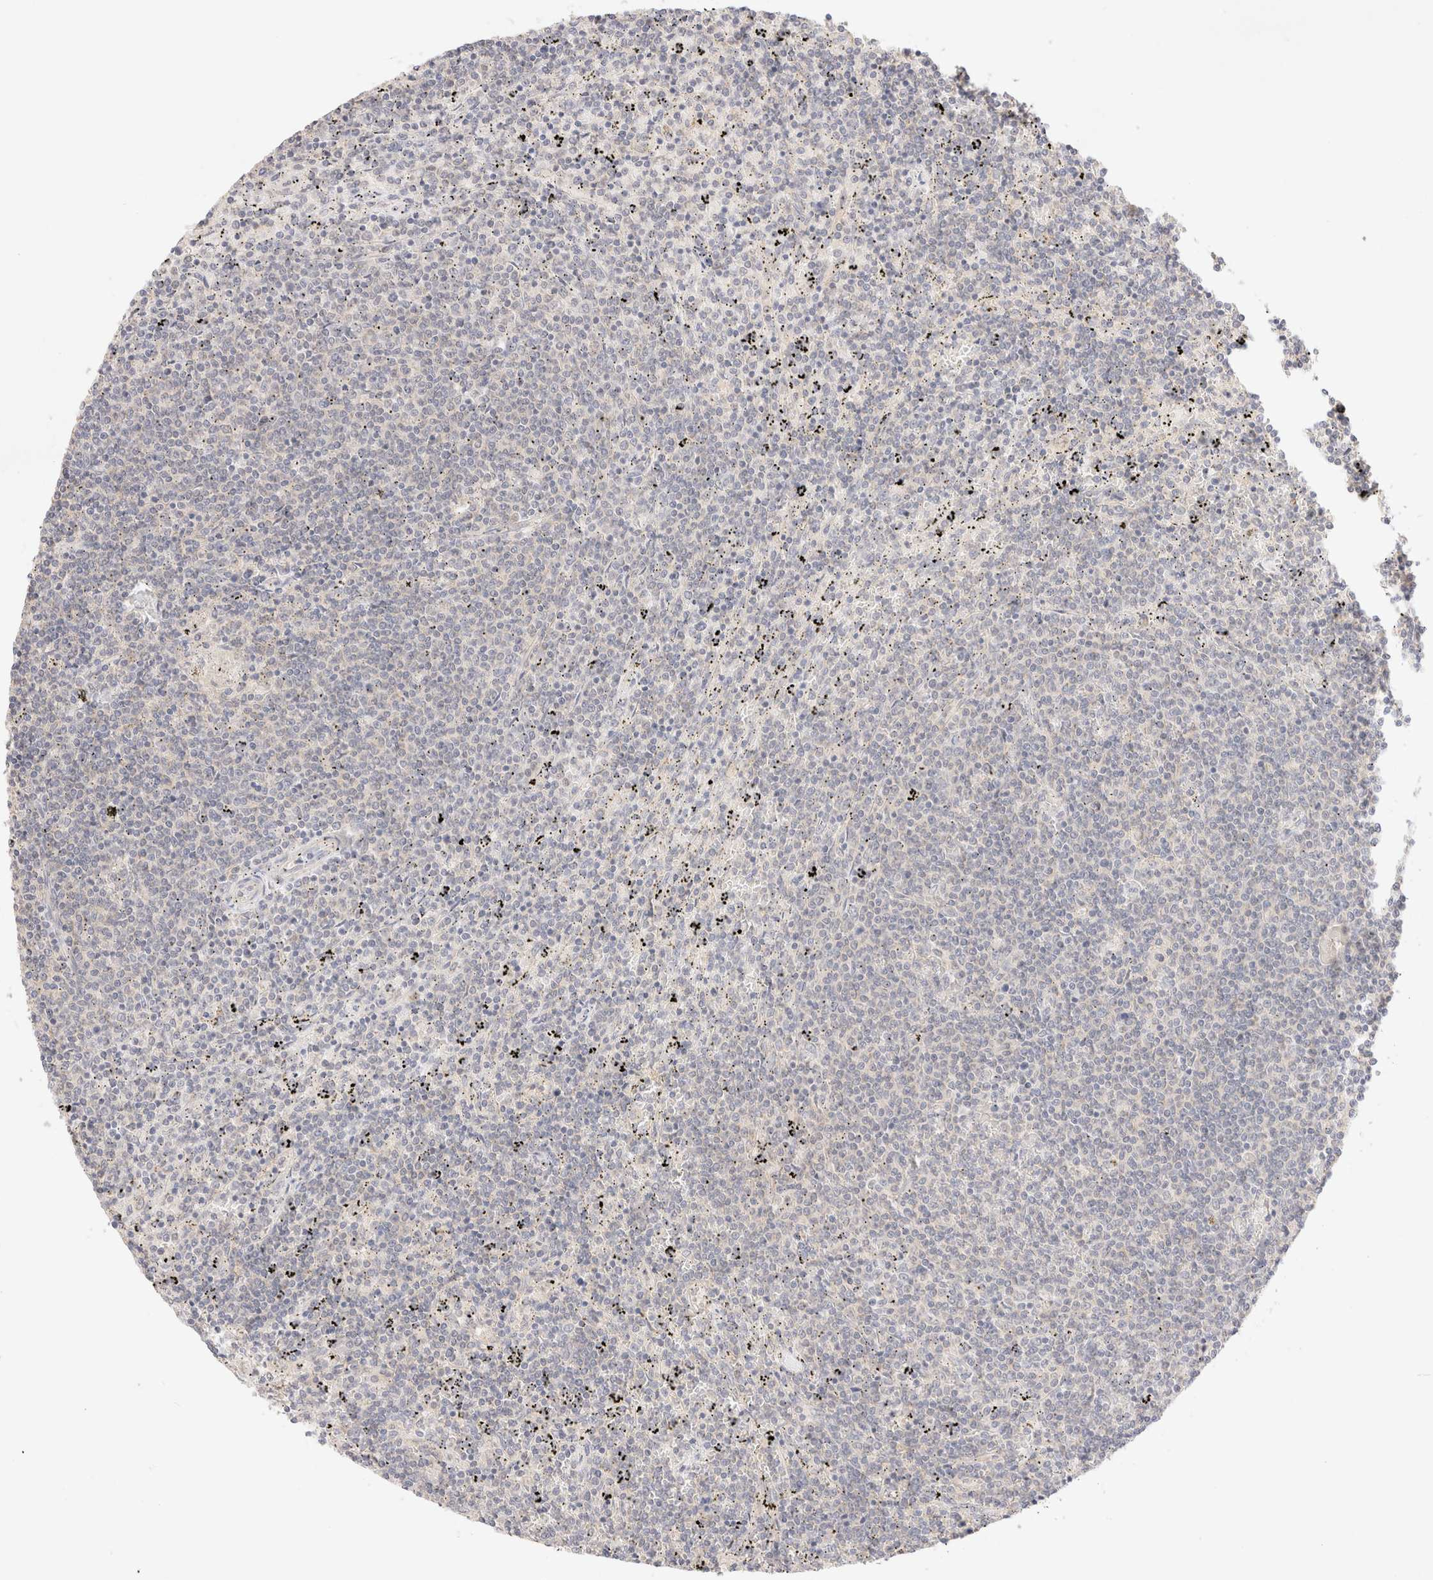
{"staining": {"intensity": "negative", "quantity": "none", "location": "none"}, "tissue": "lymphoma", "cell_type": "Tumor cells", "image_type": "cancer", "snomed": [{"axis": "morphology", "description": "Malignant lymphoma, non-Hodgkin's type, Low grade"}, {"axis": "topography", "description": "Spleen"}], "caption": "There is no significant expression in tumor cells of lymphoma.", "gene": "SNTB1", "patient": {"sex": "female", "age": 50}}